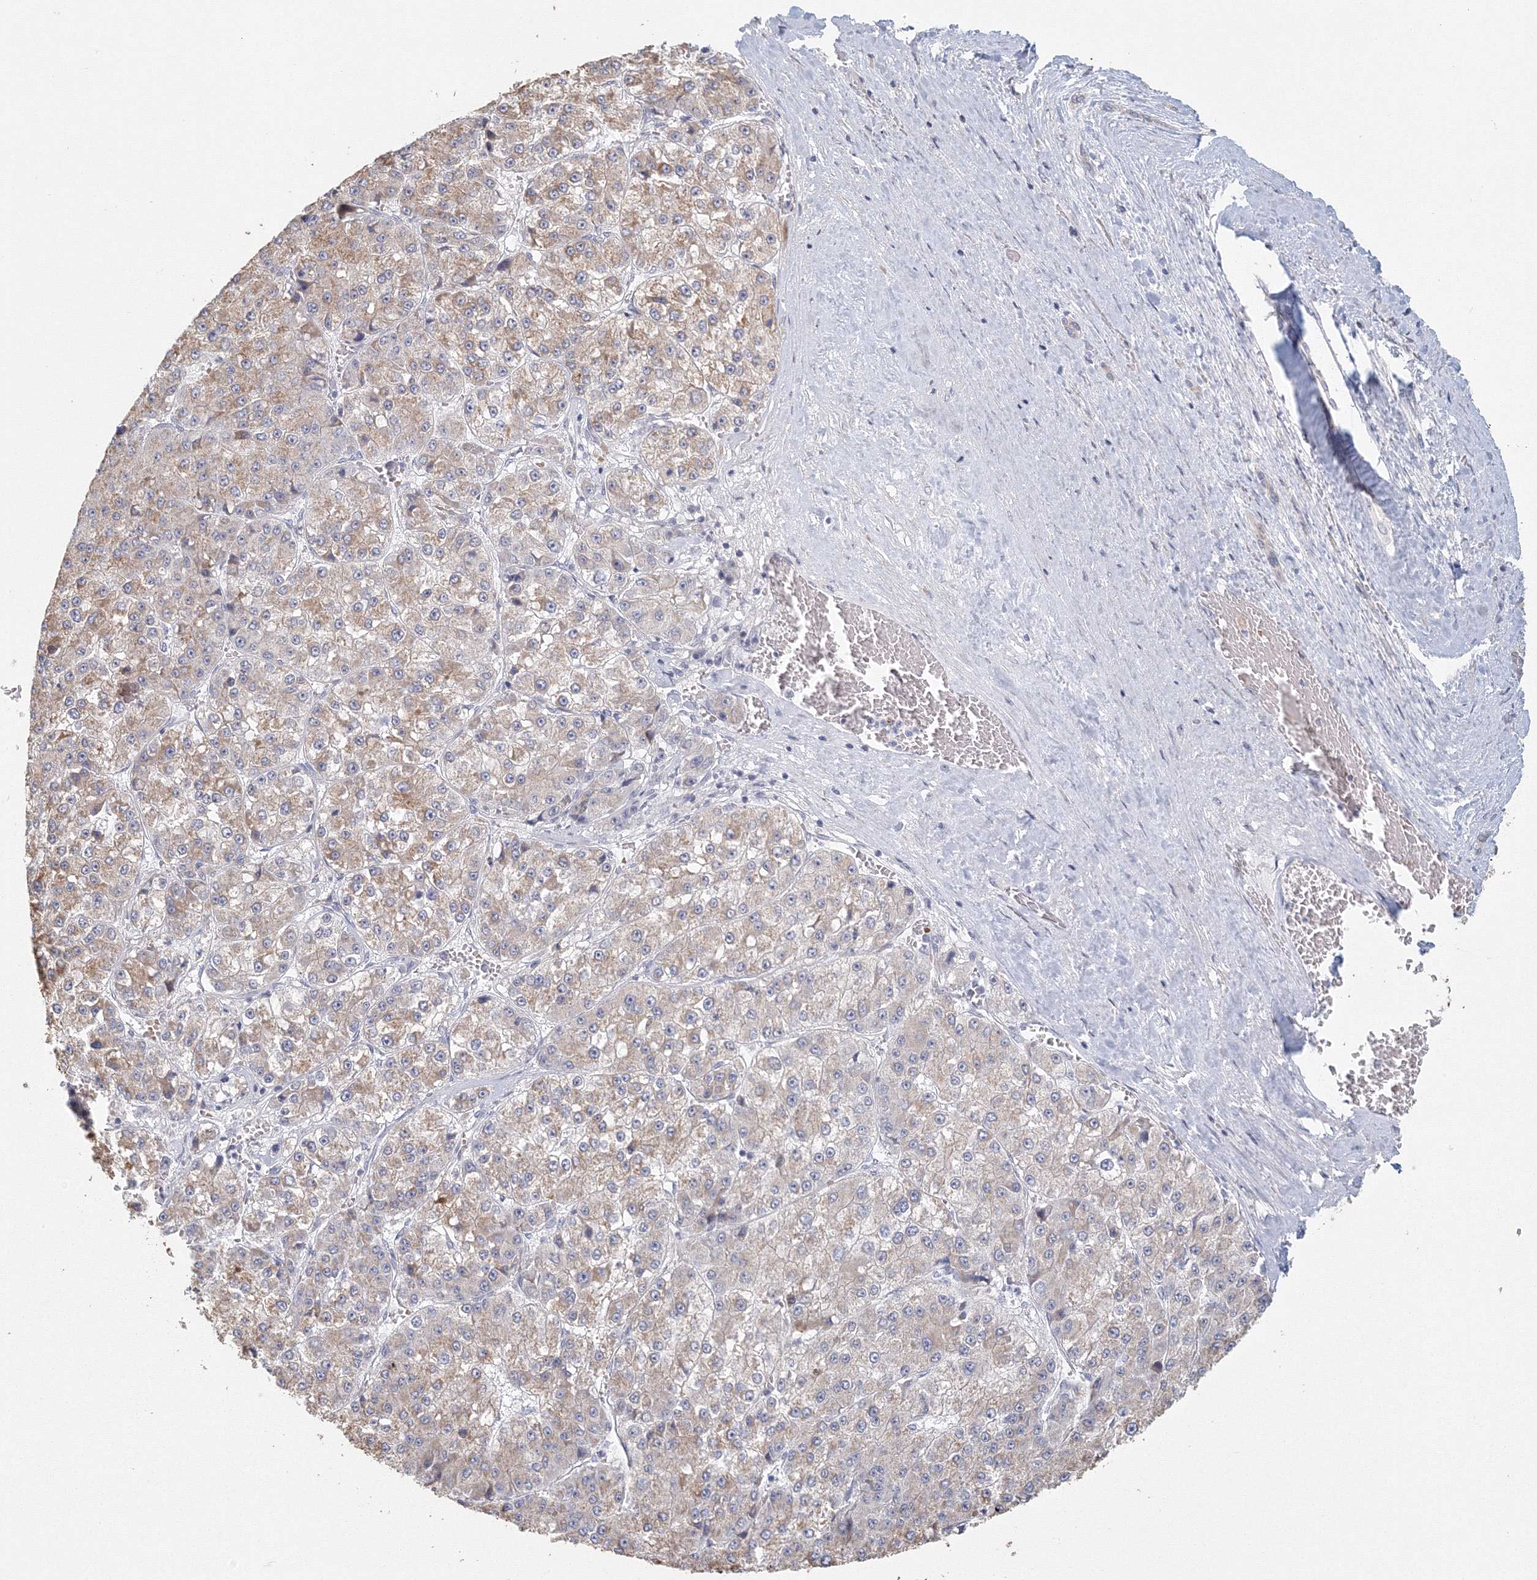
{"staining": {"intensity": "moderate", "quantity": "<25%", "location": "cytoplasmic/membranous"}, "tissue": "liver cancer", "cell_type": "Tumor cells", "image_type": "cancer", "snomed": [{"axis": "morphology", "description": "Carcinoma, Hepatocellular, NOS"}, {"axis": "topography", "description": "Liver"}], "caption": "Hepatocellular carcinoma (liver) stained with DAB (3,3'-diaminobenzidine) IHC exhibits low levels of moderate cytoplasmic/membranous staining in approximately <25% of tumor cells. The staining is performed using DAB brown chromogen to label protein expression. The nuclei are counter-stained blue using hematoxylin.", "gene": "TACC2", "patient": {"sex": "female", "age": 73}}